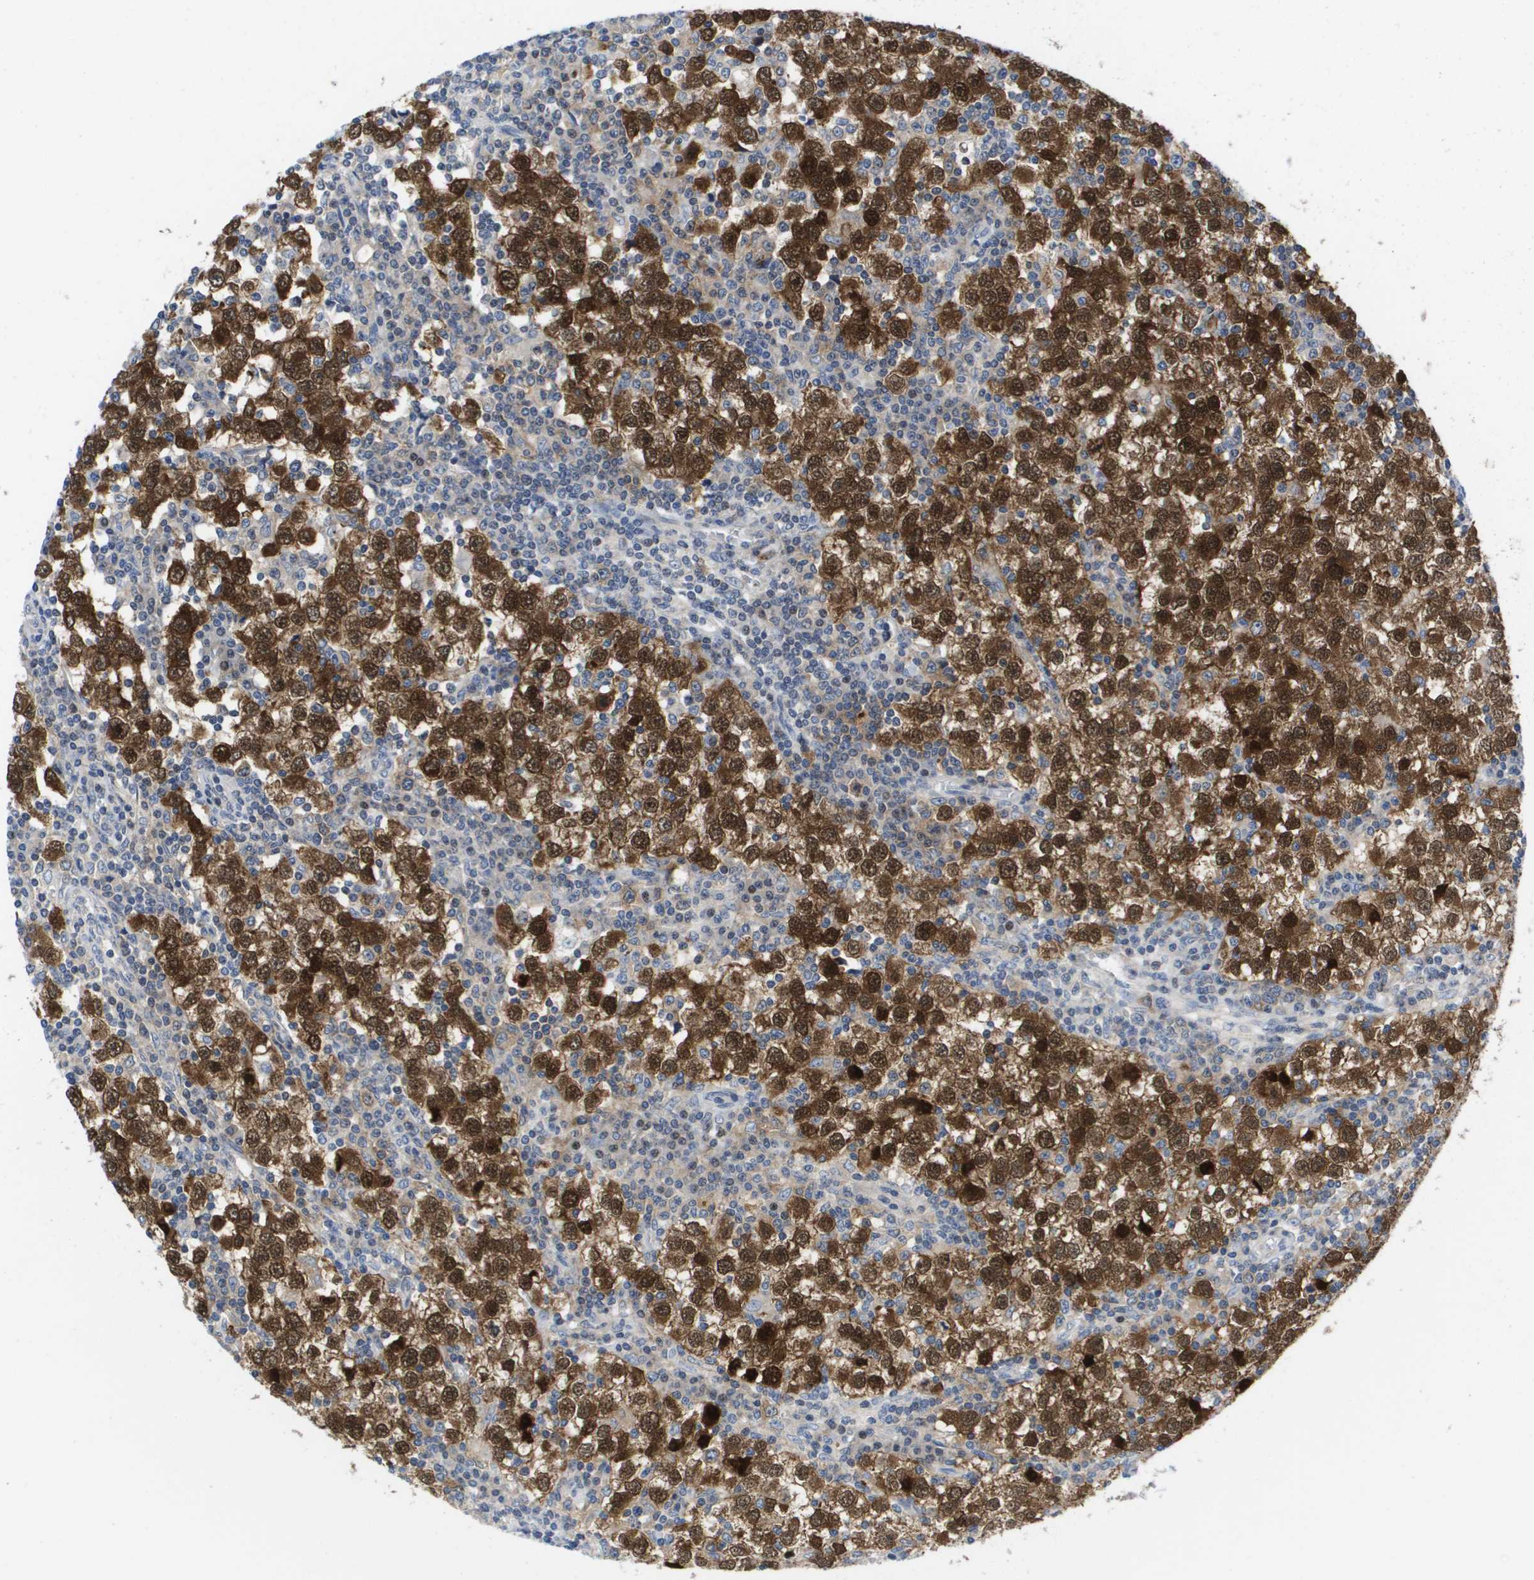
{"staining": {"intensity": "strong", "quantity": ">75%", "location": "cytoplasmic/membranous,nuclear"}, "tissue": "testis cancer", "cell_type": "Tumor cells", "image_type": "cancer", "snomed": [{"axis": "morphology", "description": "Seminoma, NOS"}, {"axis": "topography", "description": "Testis"}], "caption": "A high-resolution micrograph shows IHC staining of seminoma (testis), which reveals strong cytoplasmic/membranous and nuclear positivity in about >75% of tumor cells.", "gene": "FKBP4", "patient": {"sex": "male", "age": 65}}